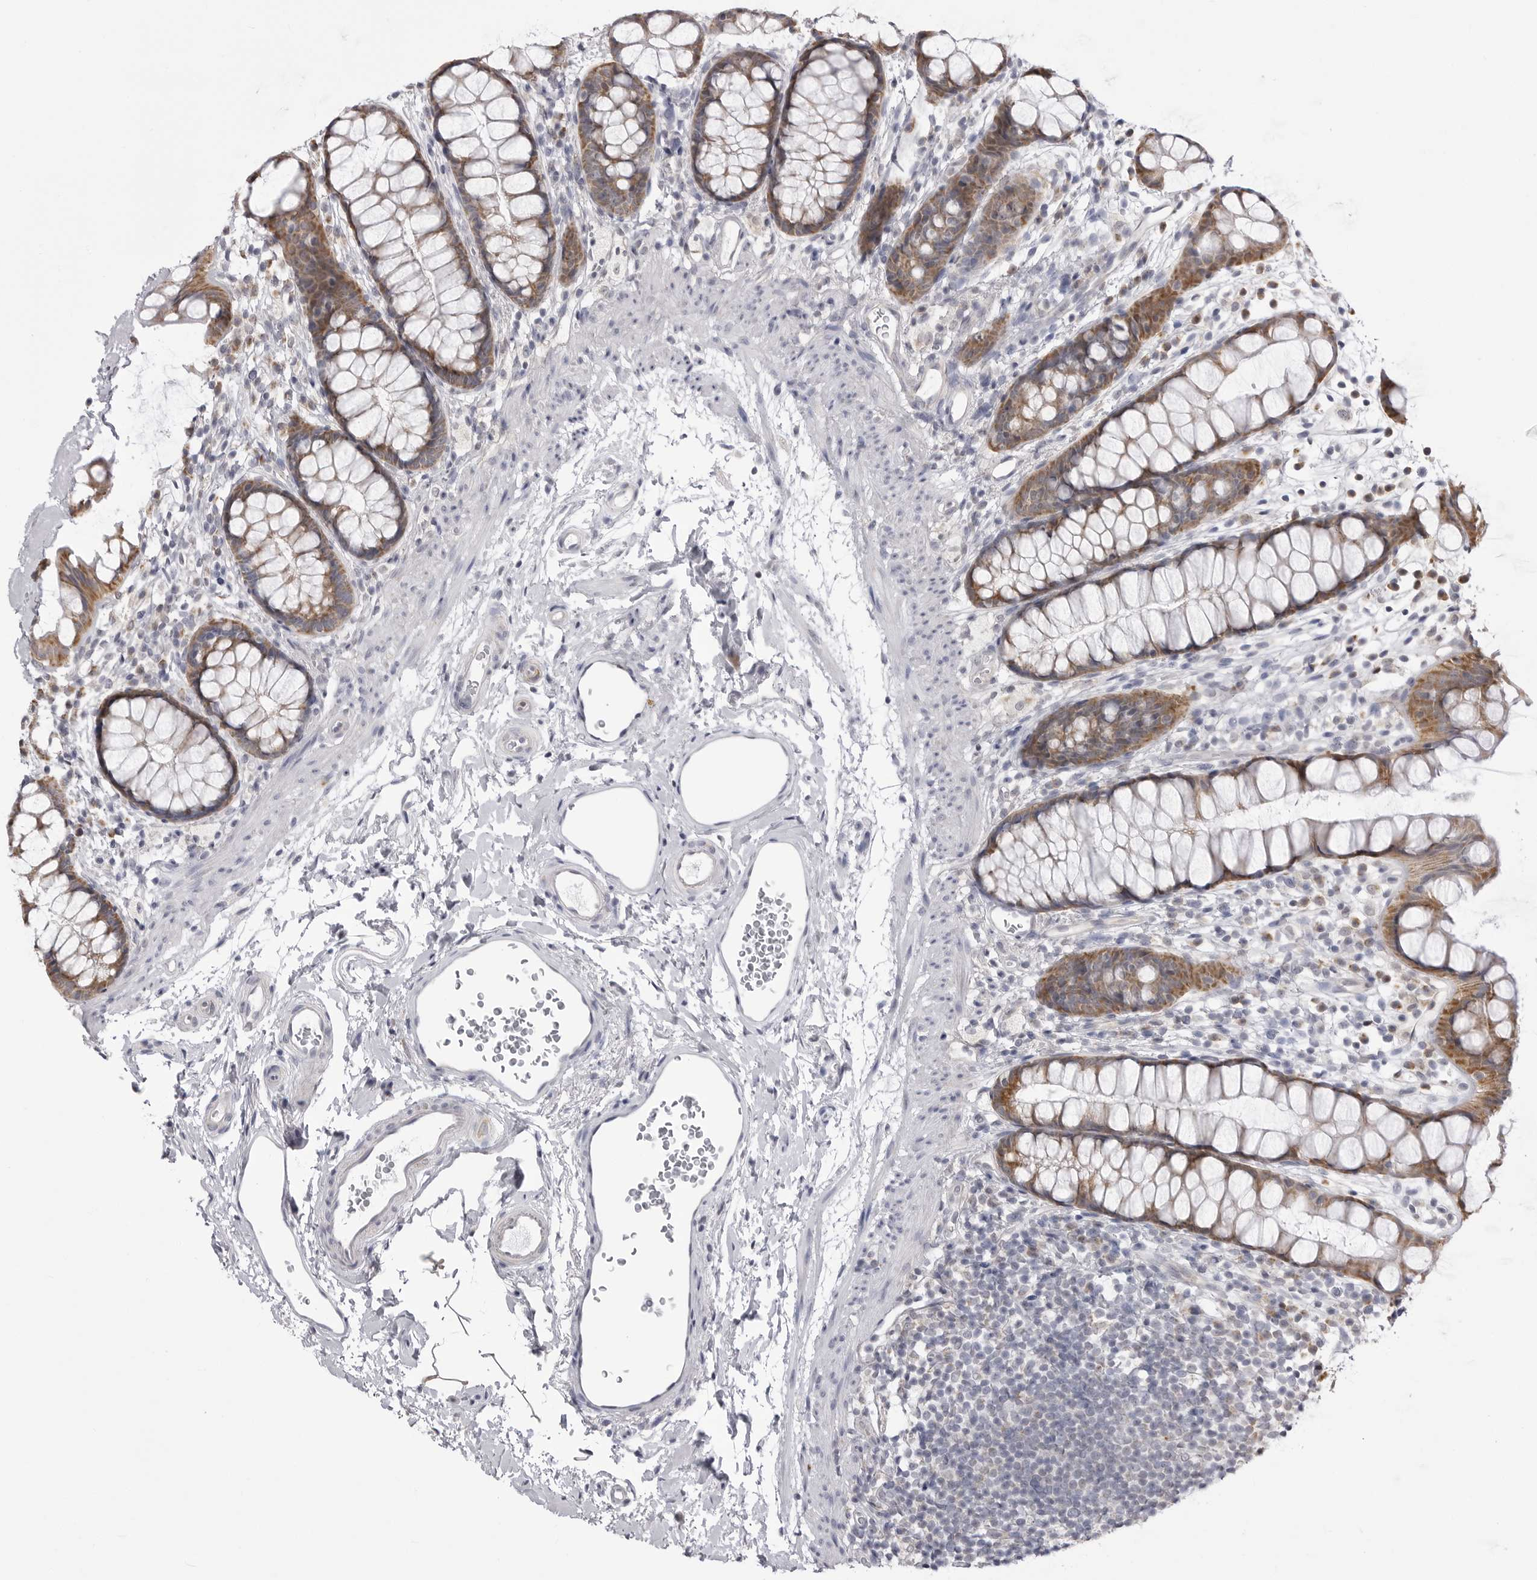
{"staining": {"intensity": "moderate", "quantity": ">75%", "location": "cytoplasmic/membranous"}, "tissue": "rectum", "cell_type": "Glandular cells", "image_type": "normal", "snomed": [{"axis": "morphology", "description": "Normal tissue, NOS"}, {"axis": "topography", "description": "Rectum"}], "caption": "Glandular cells exhibit moderate cytoplasmic/membranous staining in about >75% of cells in normal rectum.", "gene": "FH", "patient": {"sex": "female", "age": 65}}